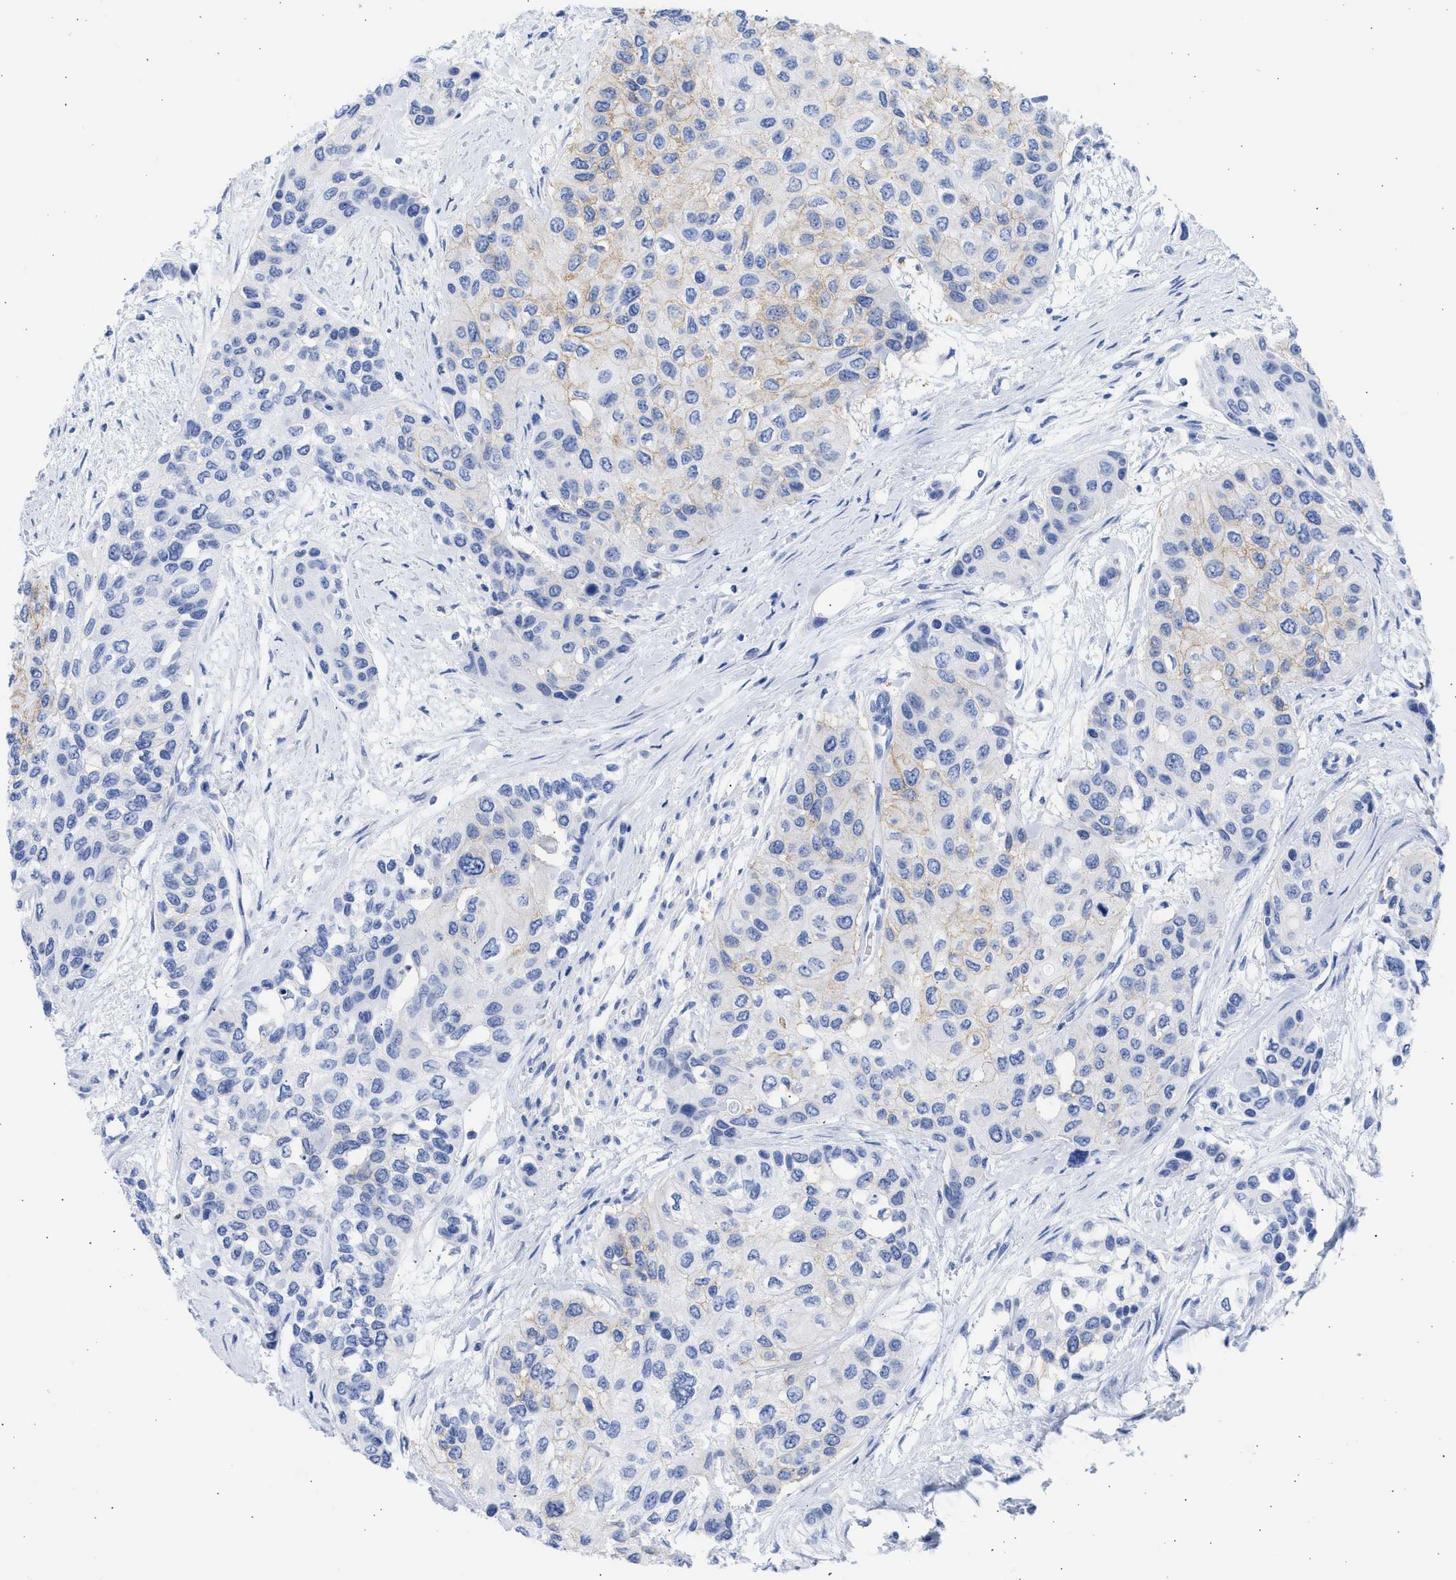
{"staining": {"intensity": "weak", "quantity": "<25%", "location": "cytoplasmic/membranous"}, "tissue": "urothelial cancer", "cell_type": "Tumor cells", "image_type": "cancer", "snomed": [{"axis": "morphology", "description": "Urothelial carcinoma, High grade"}, {"axis": "topography", "description": "Urinary bladder"}], "caption": "This photomicrograph is of urothelial cancer stained with immunohistochemistry to label a protein in brown with the nuclei are counter-stained blue. There is no staining in tumor cells. (DAB (3,3'-diaminobenzidine) IHC visualized using brightfield microscopy, high magnification).", "gene": "RSPH1", "patient": {"sex": "female", "age": 56}}